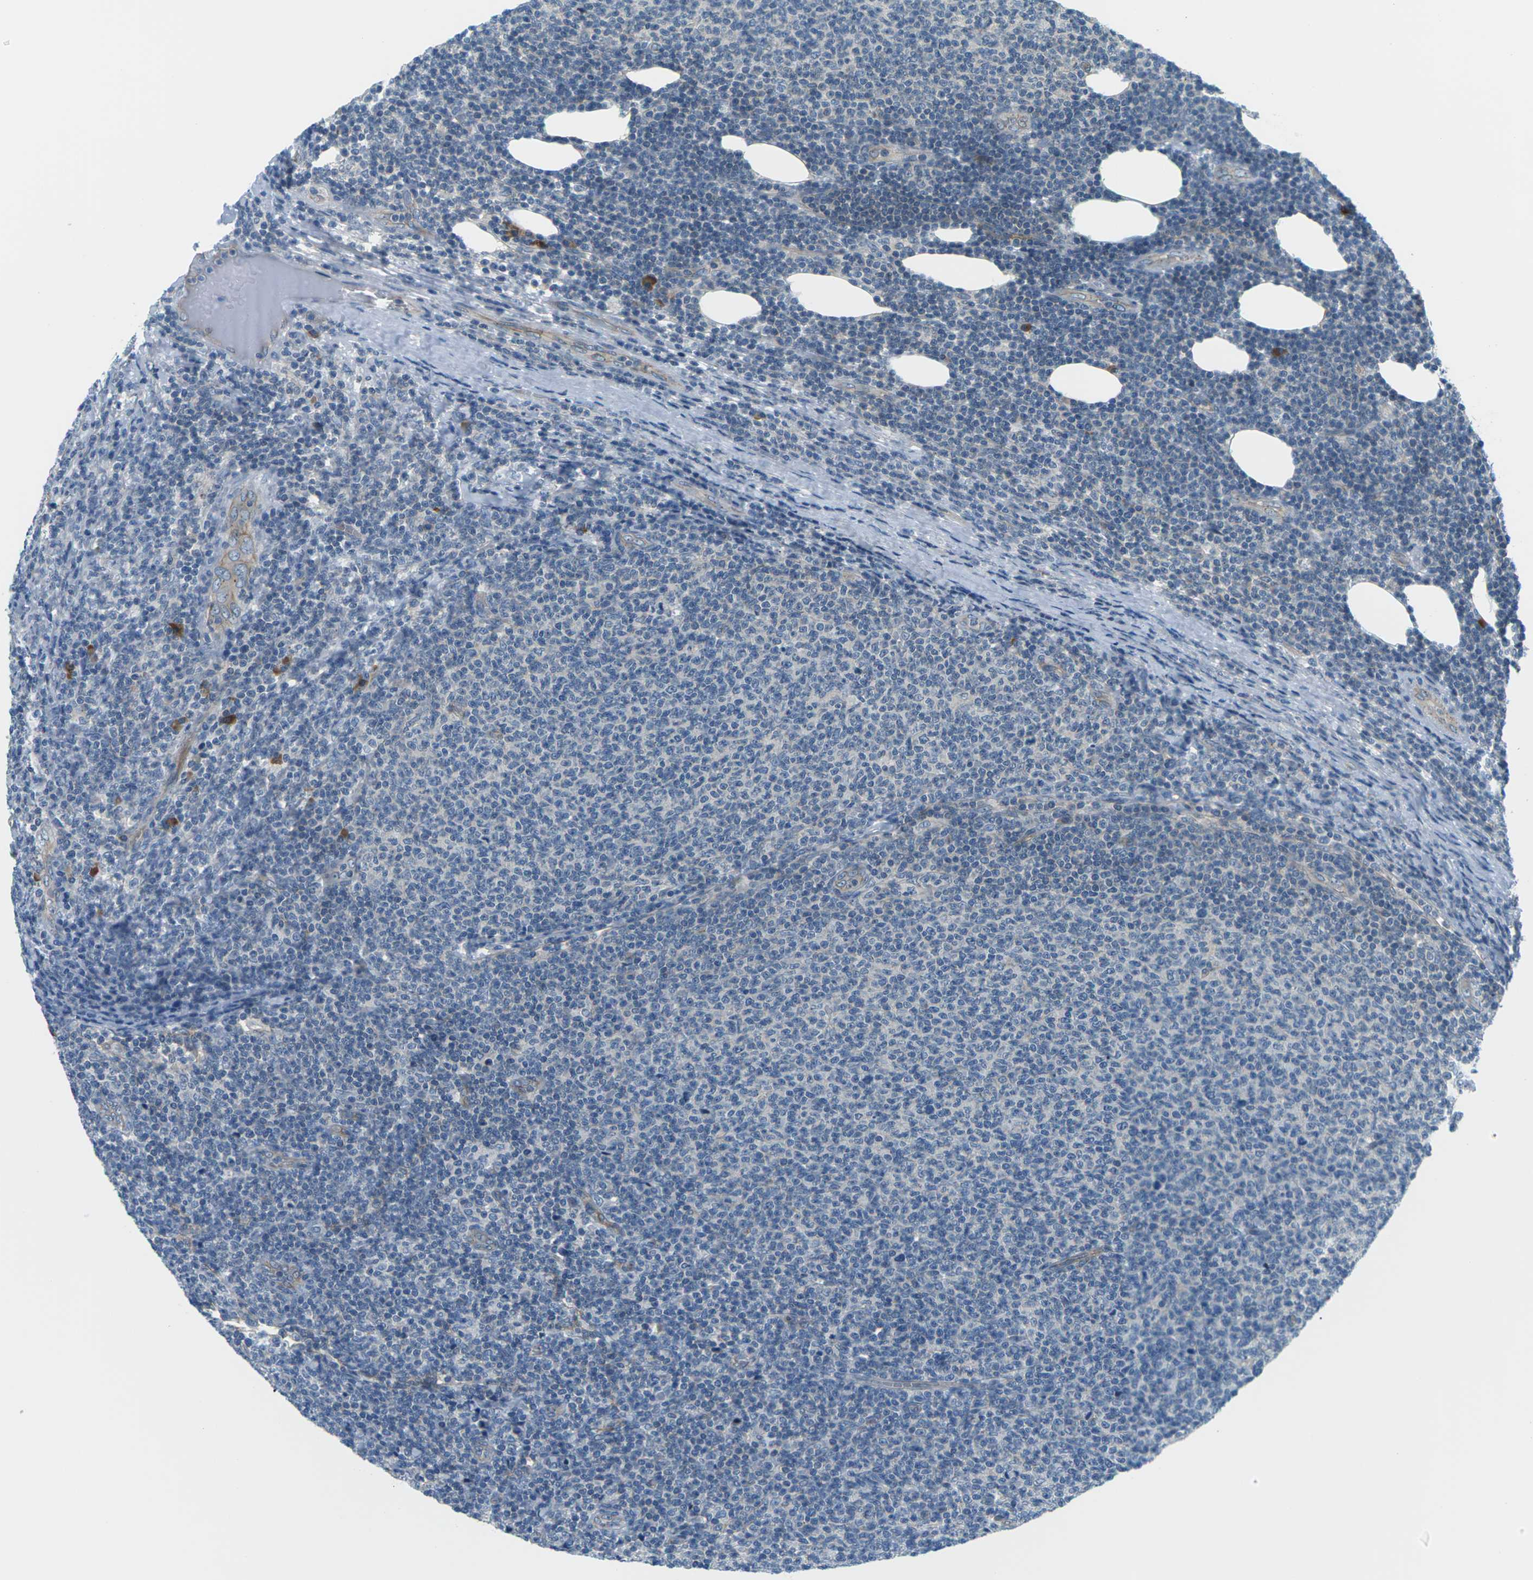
{"staining": {"intensity": "negative", "quantity": "none", "location": "none"}, "tissue": "lymphoma", "cell_type": "Tumor cells", "image_type": "cancer", "snomed": [{"axis": "morphology", "description": "Malignant lymphoma, non-Hodgkin's type, Low grade"}, {"axis": "topography", "description": "Lymph node"}], "caption": "Immunohistochemistry (IHC) image of neoplastic tissue: lymphoma stained with DAB displays no significant protein expression in tumor cells.", "gene": "SLC13A3", "patient": {"sex": "male", "age": 66}}